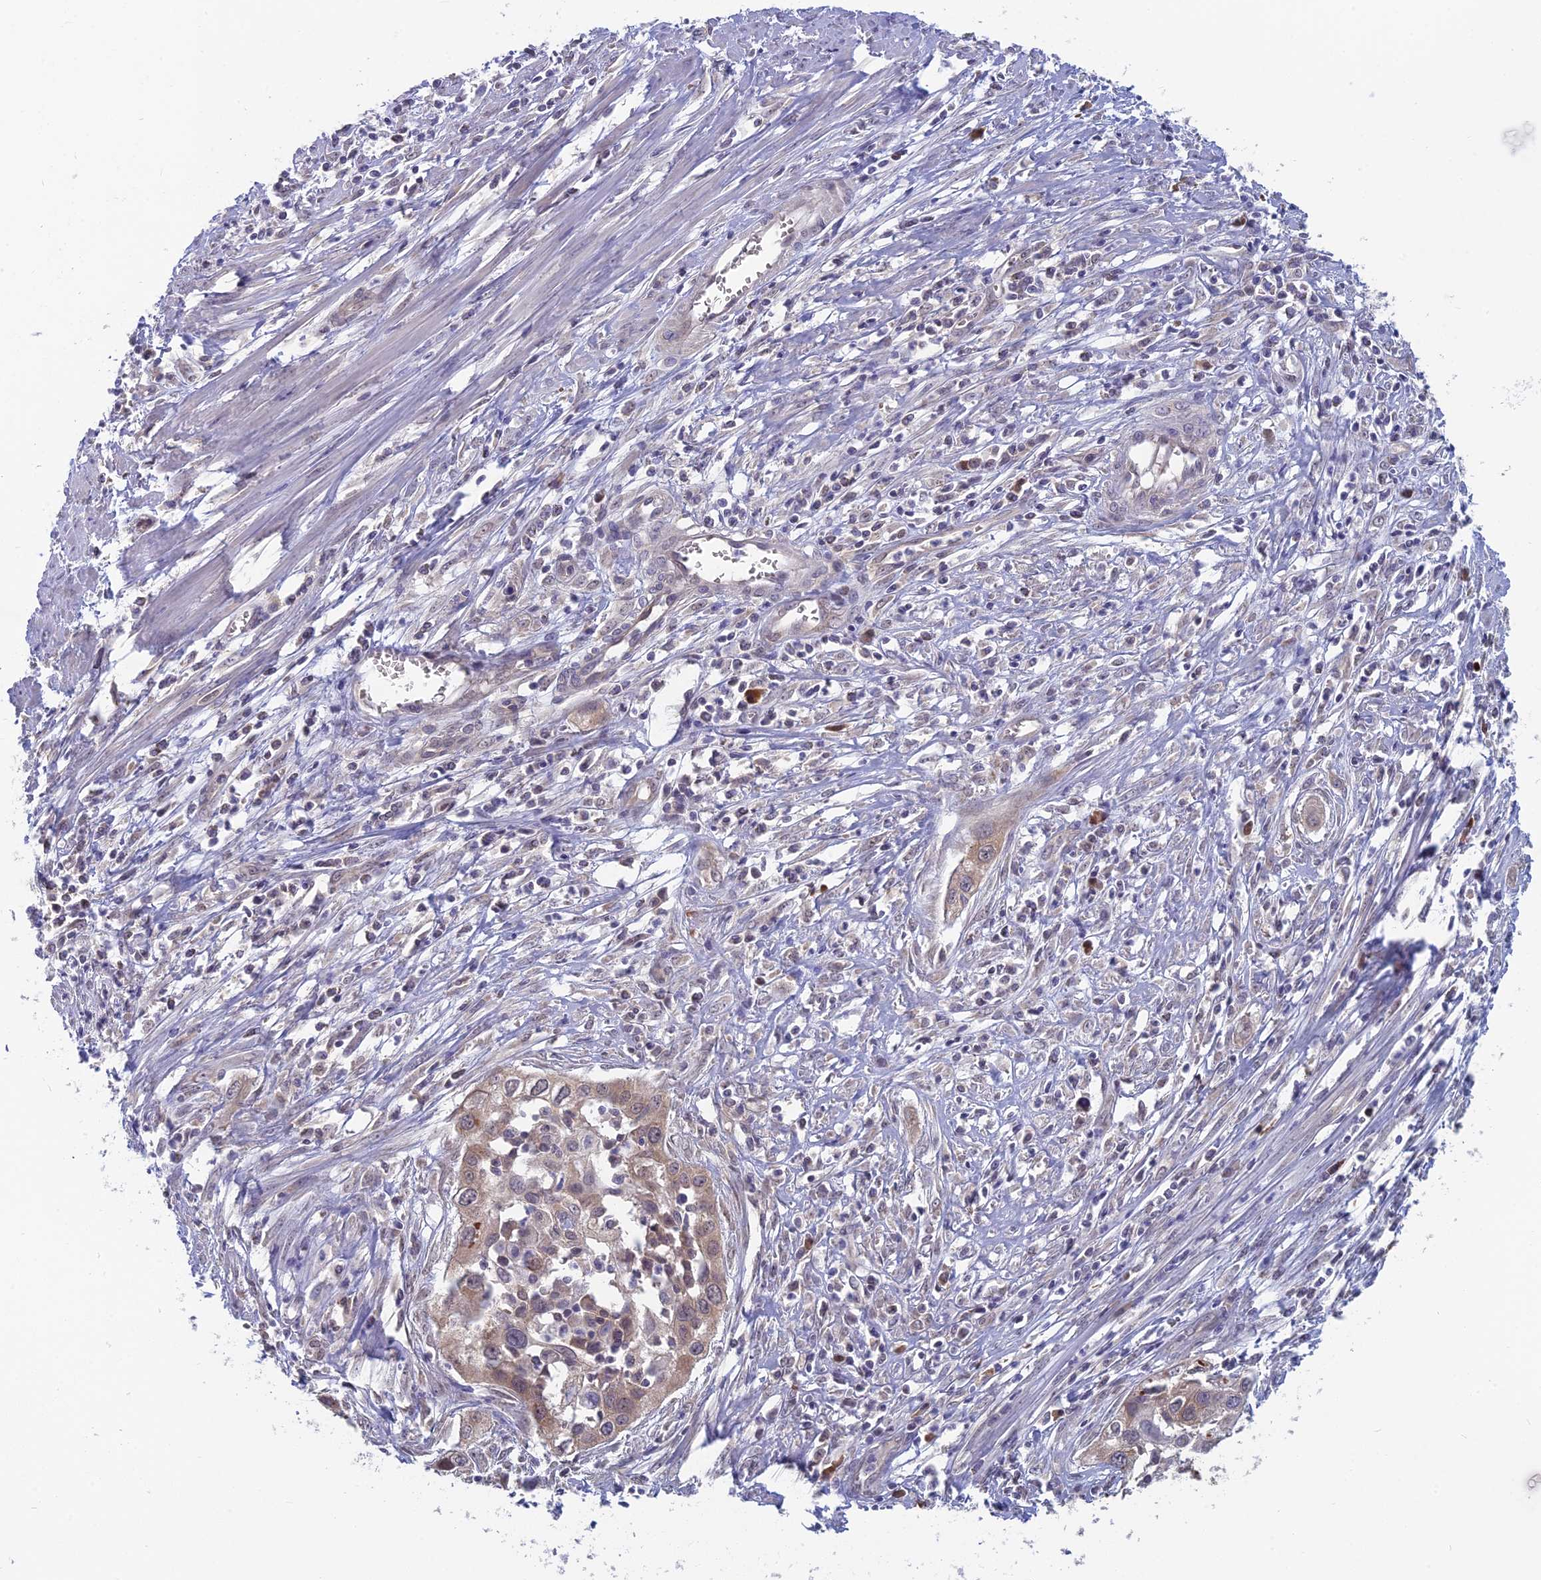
{"staining": {"intensity": "weak", "quantity": ">75%", "location": "cytoplasmic/membranous"}, "tissue": "cervical cancer", "cell_type": "Tumor cells", "image_type": "cancer", "snomed": [{"axis": "morphology", "description": "Squamous cell carcinoma, NOS"}, {"axis": "topography", "description": "Cervix"}], "caption": "This micrograph exhibits cervical cancer stained with immunohistochemistry (IHC) to label a protein in brown. The cytoplasmic/membranous of tumor cells show weak positivity for the protein. Nuclei are counter-stained blue.", "gene": "MRI1", "patient": {"sex": "female", "age": 34}}